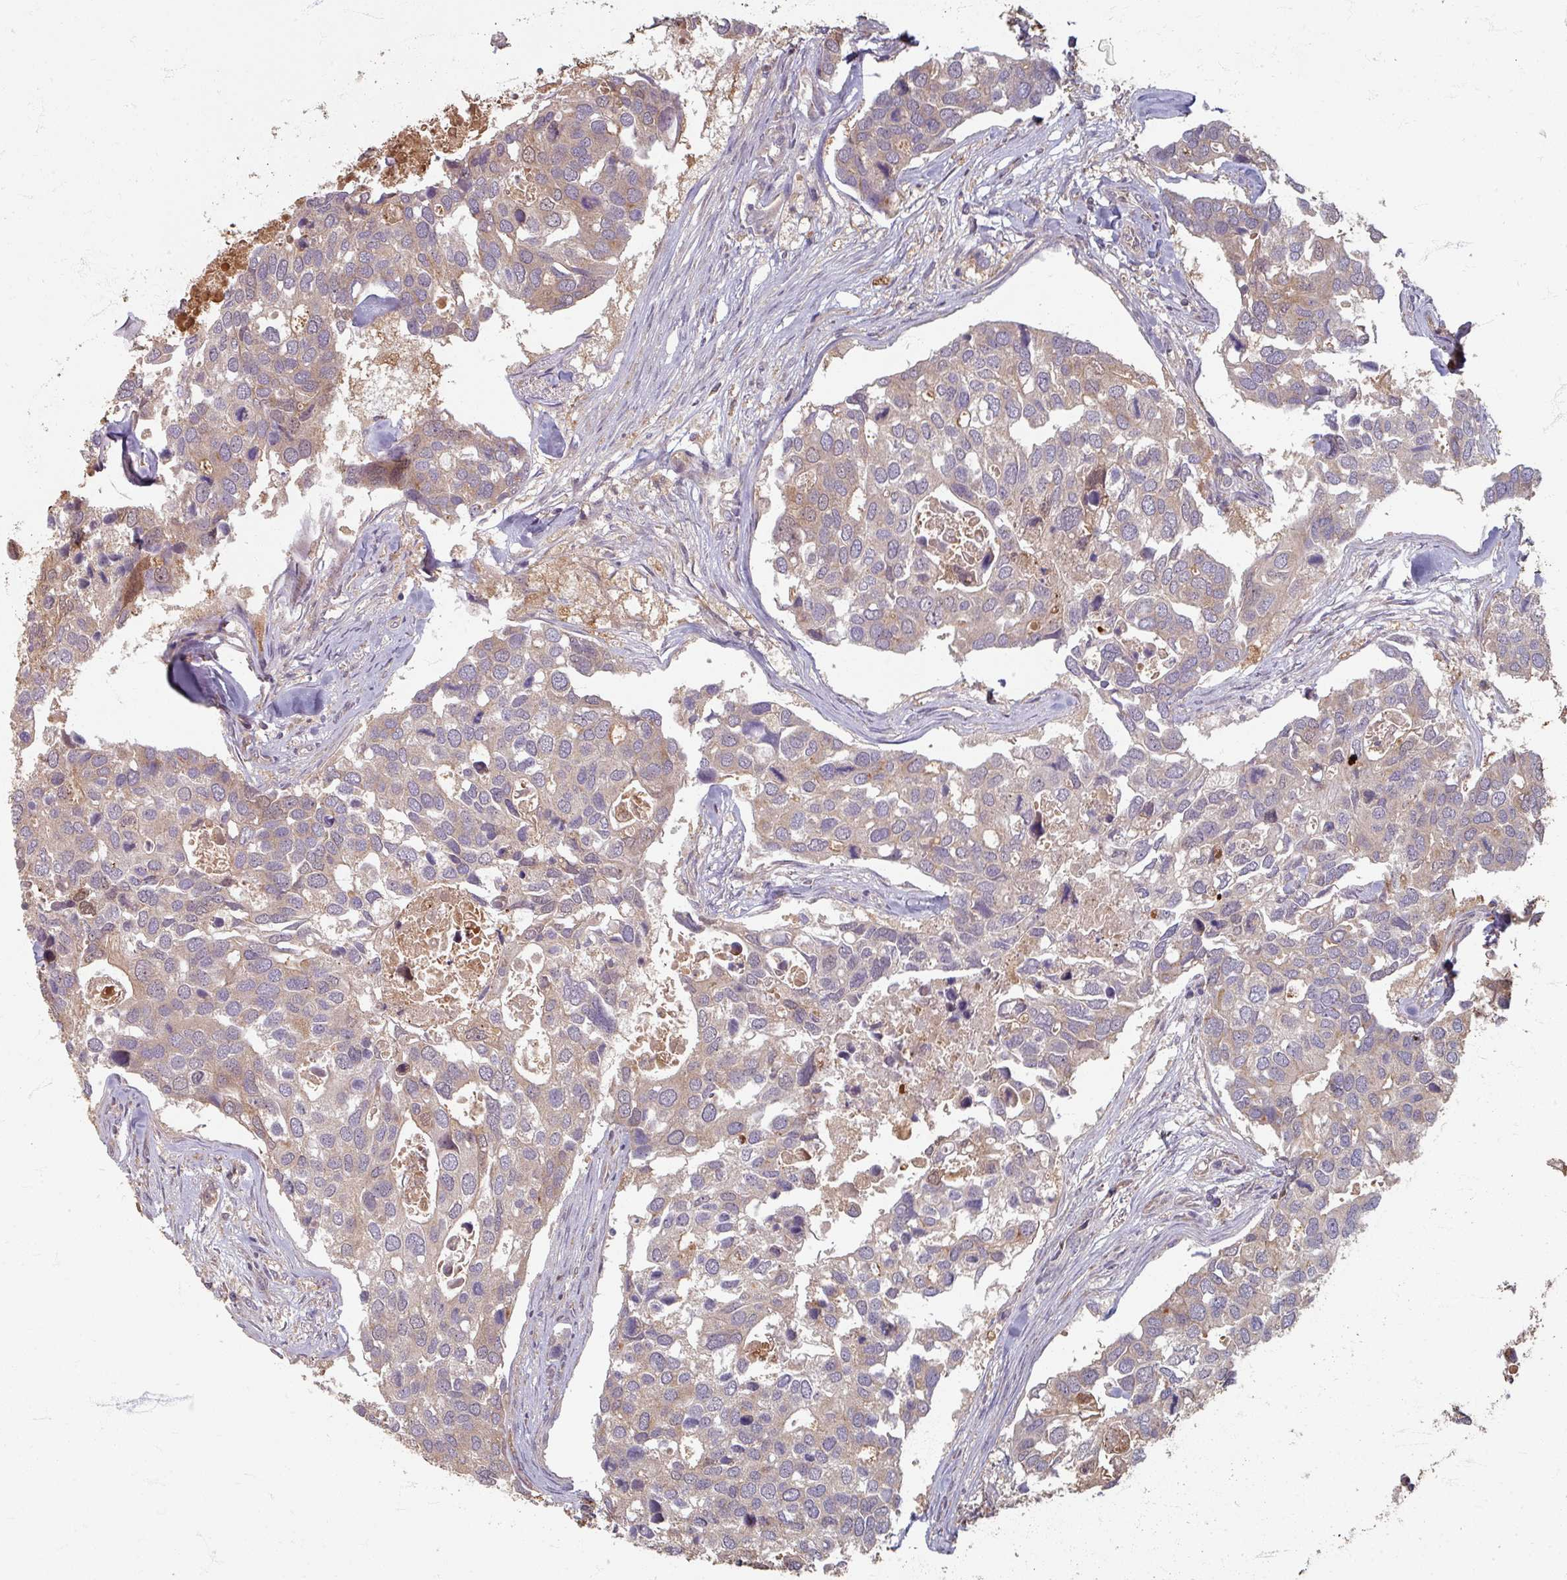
{"staining": {"intensity": "weak", "quantity": "25%-75%", "location": "cytoplasmic/membranous"}, "tissue": "breast cancer", "cell_type": "Tumor cells", "image_type": "cancer", "snomed": [{"axis": "morphology", "description": "Duct carcinoma"}, {"axis": "topography", "description": "Breast"}], "caption": "Immunohistochemical staining of human breast cancer reveals low levels of weak cytoplasmic/membranous protein staining in about 25%-75% of tumor cells.", "gene": "STAM", "patient": {"sex": "female", "age": 83}}